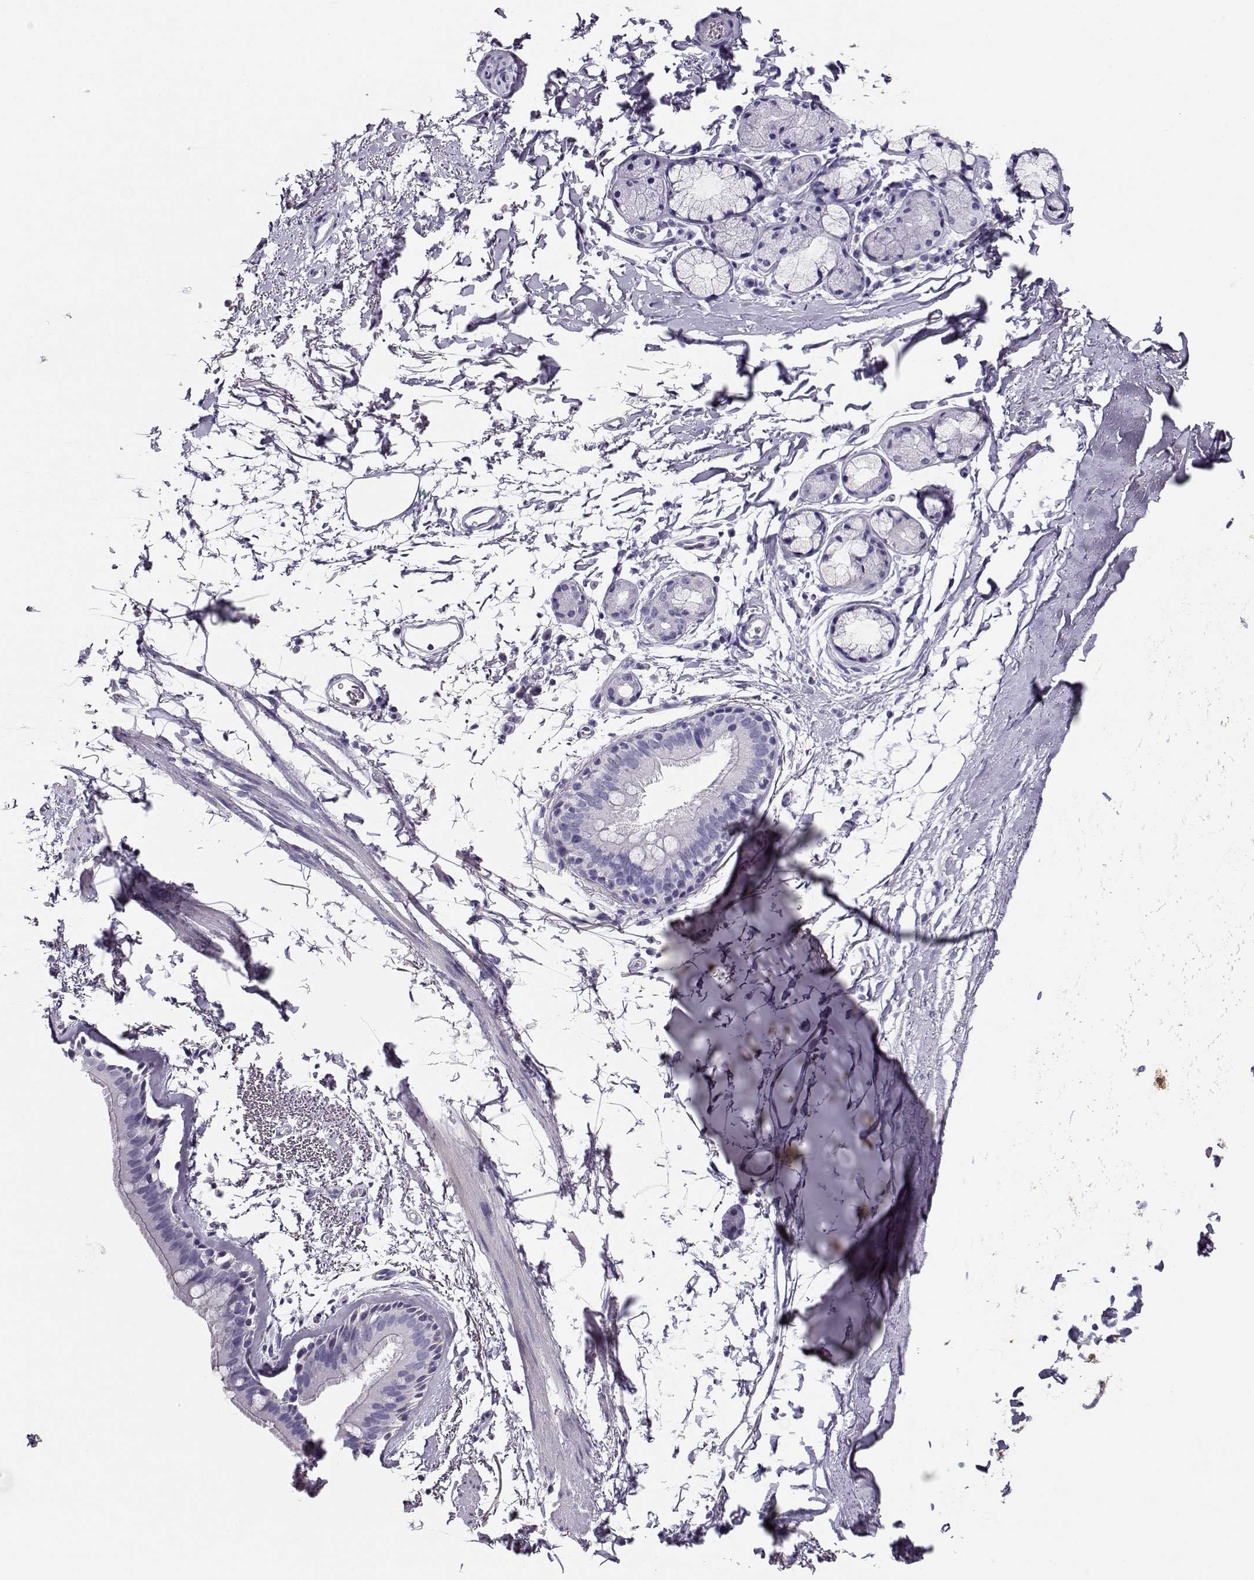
{"staining": {"intensity": "negative", "quantity": "none", "location": "none"}, "tissue": "adipose tissue", "cell_type": "Adipocytes", "image_type": "normal", "snomed": [{"axis": "morphology", "description": "Normal tissue, NOS"}, {"axis": "topography", "description": "Lymph node"}, {"axis": "topography", "description": "Bronchus"}], "caption": "DAB (3,3'-diaminobenzidine) immunohistochemical staining of benign adipose tissue displays no significant expression in adipocytes. The staining was performed using DAB to visualize the protein expression in brown, while the nuclei were stained in blue with hematoxylin (Magnification: 20x).", "gene": "CRX", "patient": {"sex": "female", "age": 70}}